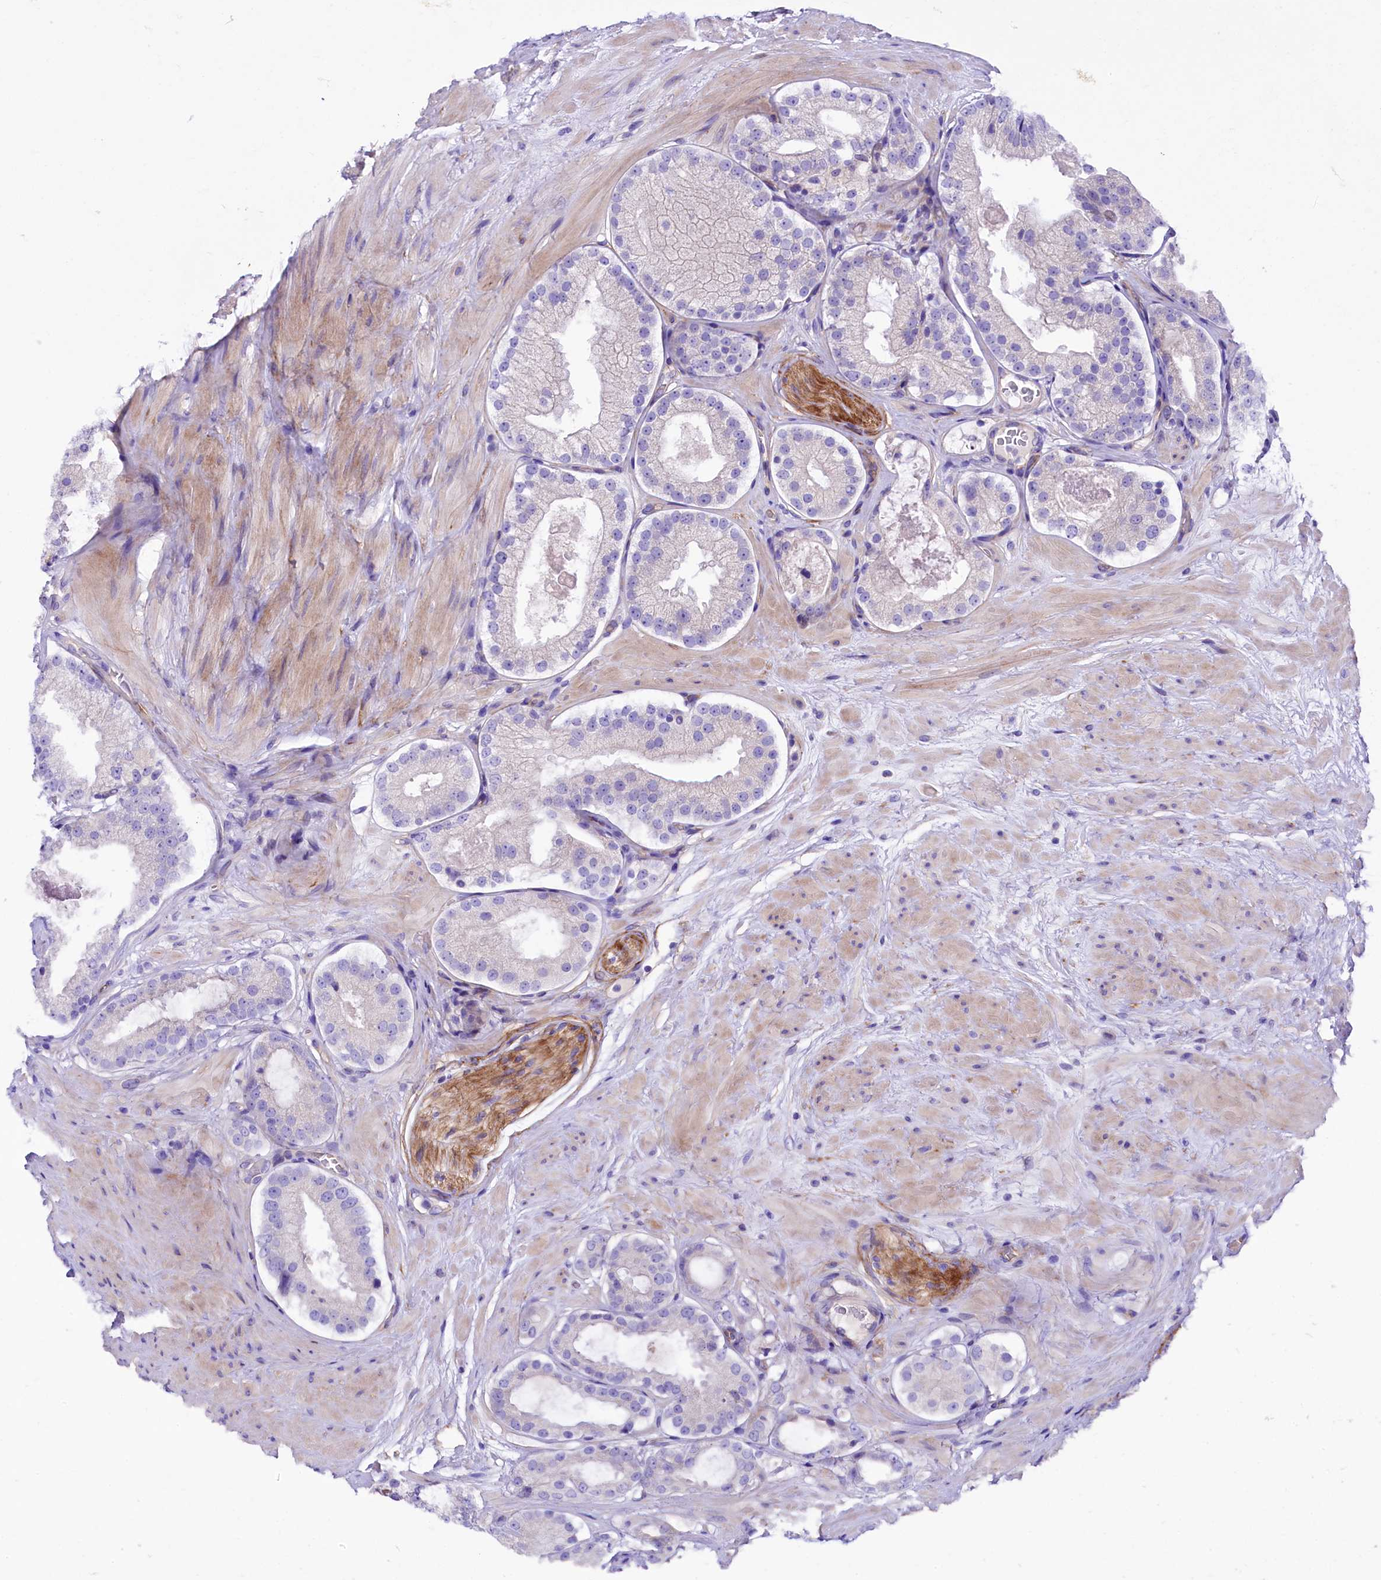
{"staining": {"intensity": "negative", "quantity": "none", "location": "none"}, "tissue": "prostate cancer", "cell_type": "Tumor cells", "image_type": "cancer", "snomed": [{"axis": "morphology", "description": "Adenocarcinoma, High grade"}, {"axis": "topography", "description": "Prostate"}], "caption": "An IHC micrograph of prostate adenocarcinoma (high-grade) is shown. There is no staining in tumor cells of prostate adenocarcinoma (high-grade).", "gene": "SLF1", "patient": {"sex": "male", "age": 65}}